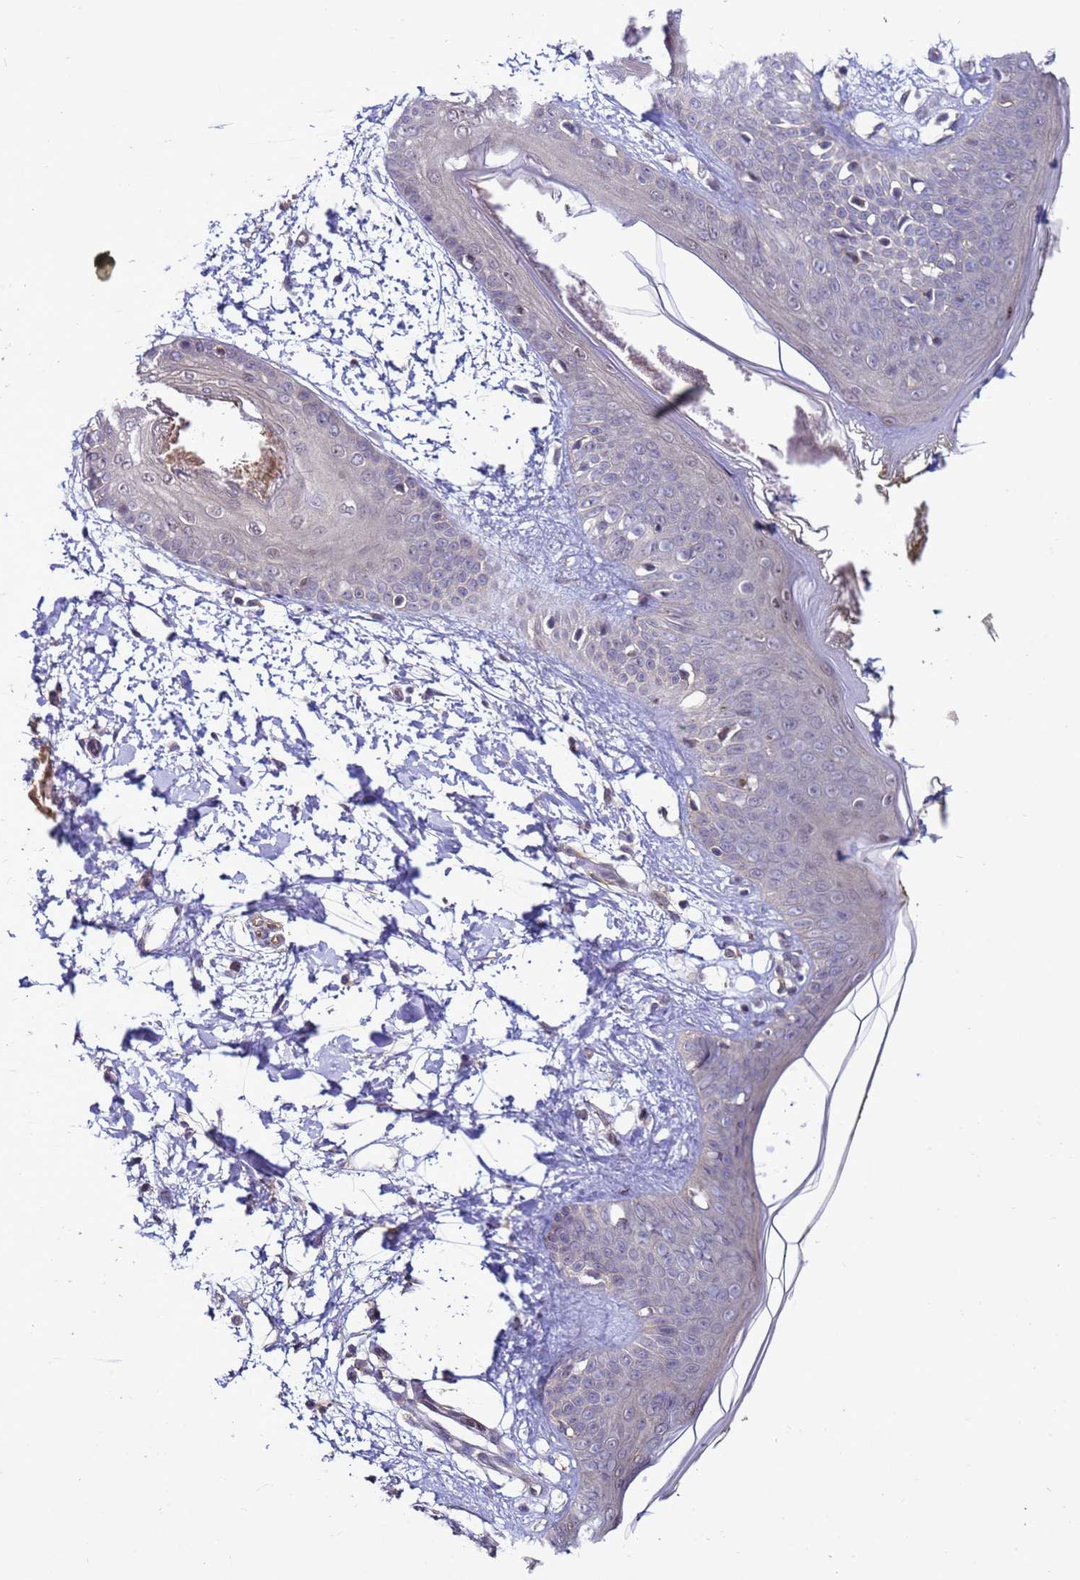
{"staining": {"intensity": "moderate", "quantity": "25%-75%", "location": "cytoplasmic/membranous,nuclear"}, "tissue": "skin", "cell_type": "Fibroblasts", "image_type": "normal", "snomed": [{"axis": "morphology", "description": "Normal tissue, NOS"}, {"axis": "topography", "description": "Skin"}], "caption": "Fibroblasts show medium levels of moderate cytoplasmic/membranous,nuclear expression in approximately 25%-75% of cells in unremarkable skin.", "gene": "GEN1", "patient": {"sex": "female", "age": 34}}